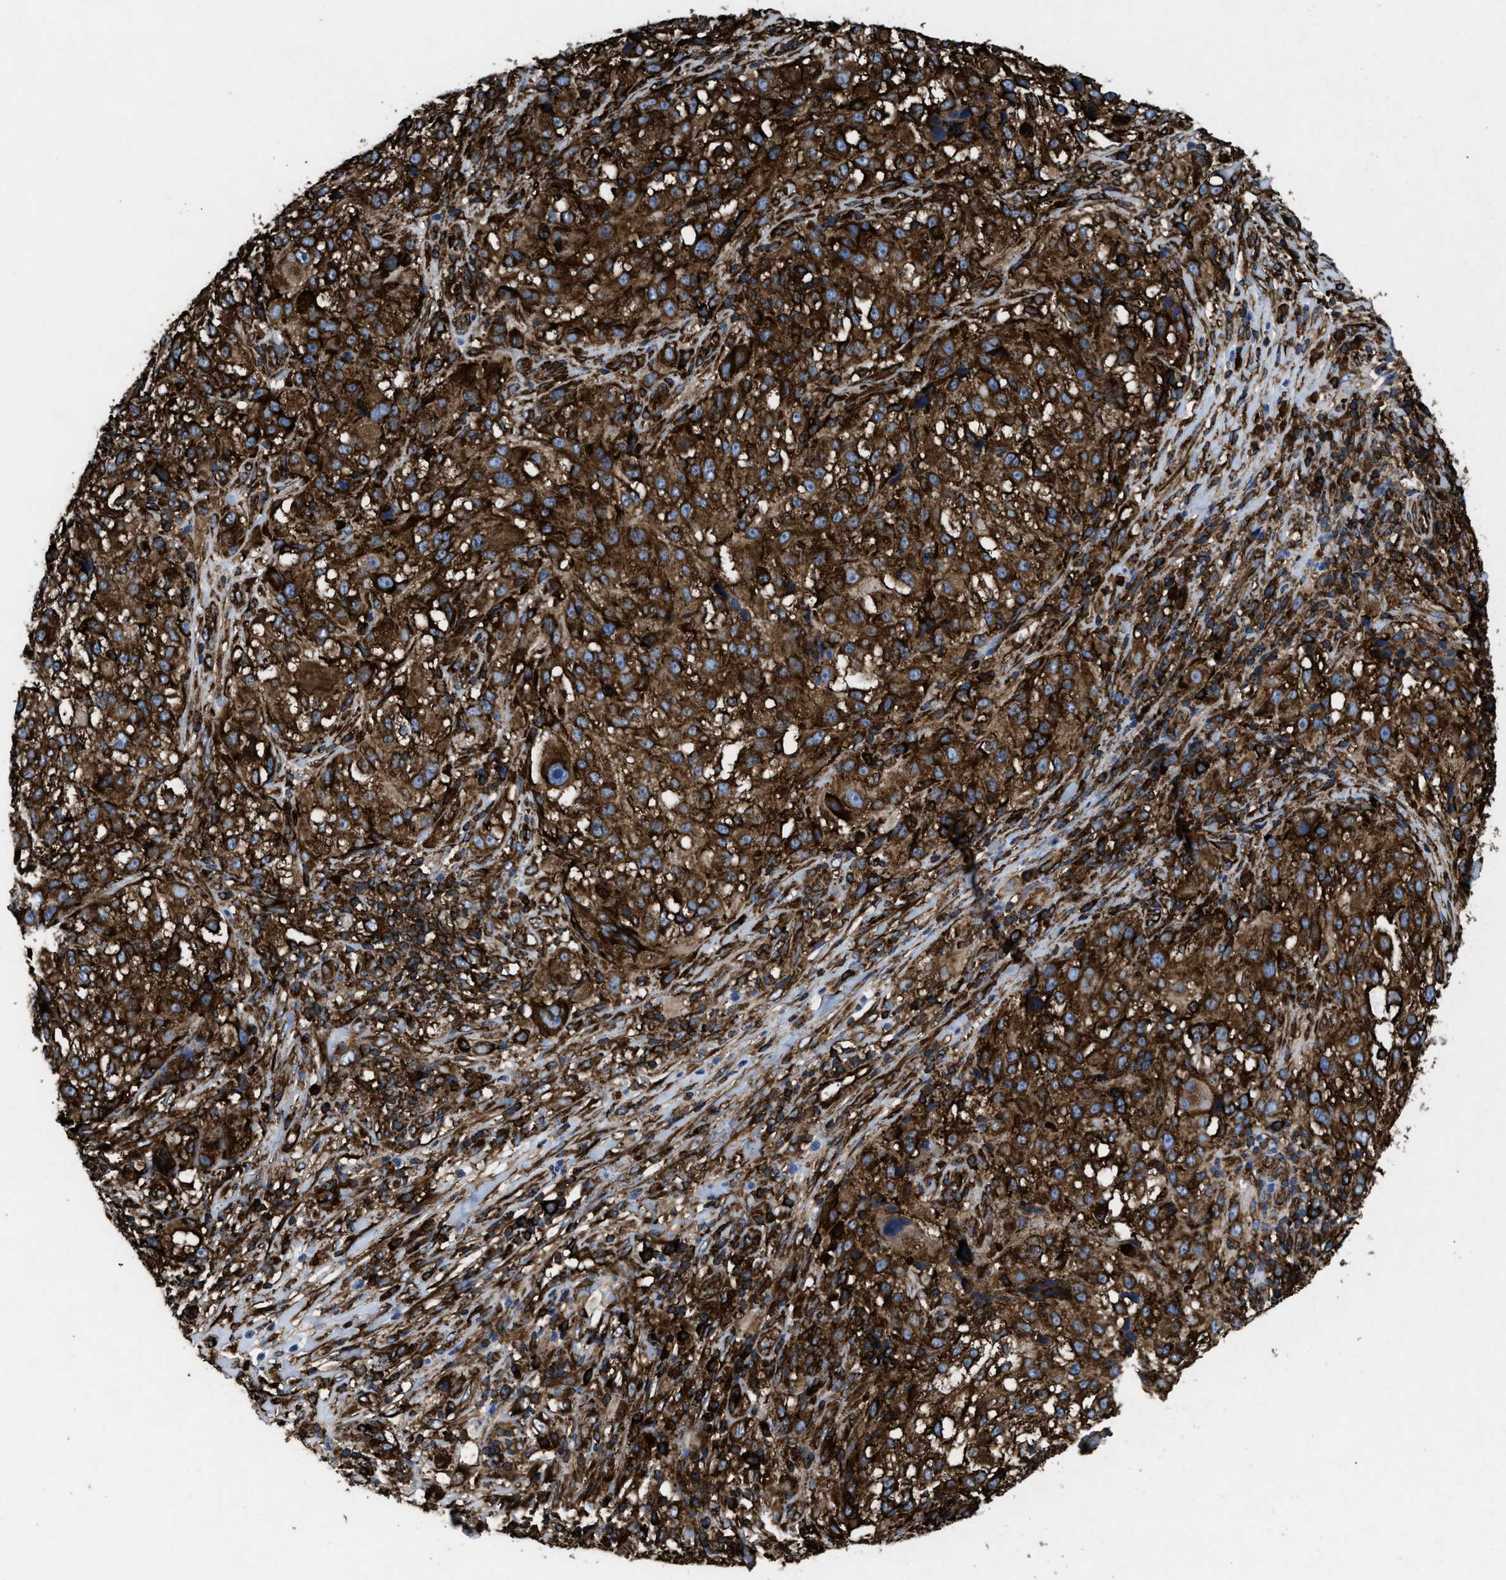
{"staining": {"intensity": "strong", "quantity": ">75%", "location": "cytoplasmic/membranous"}, "tissue": "melanoma", "cell_type": "Tumor cells", "image_type": "cancer", "snomed": [{"axis": "morphology", "description": "Necrosis, NOS"}, {"axis": "morphology", "description": "Malignant melanoma, NOS"}, {"axis": "topography", "description": "Skin"}], "caption": "A brown stain highlights strong cytoplasmic/membranous positivity of a protein in human melanoma tumor cells. Using DAB (3,3'-diaminobenzidine) (brown) and hematoxylin (blue) stains, captured at high magnification using brightfield microscopy.", "gene": "CAPRIN1", "patient": {"sex": "female", "age": 87}}